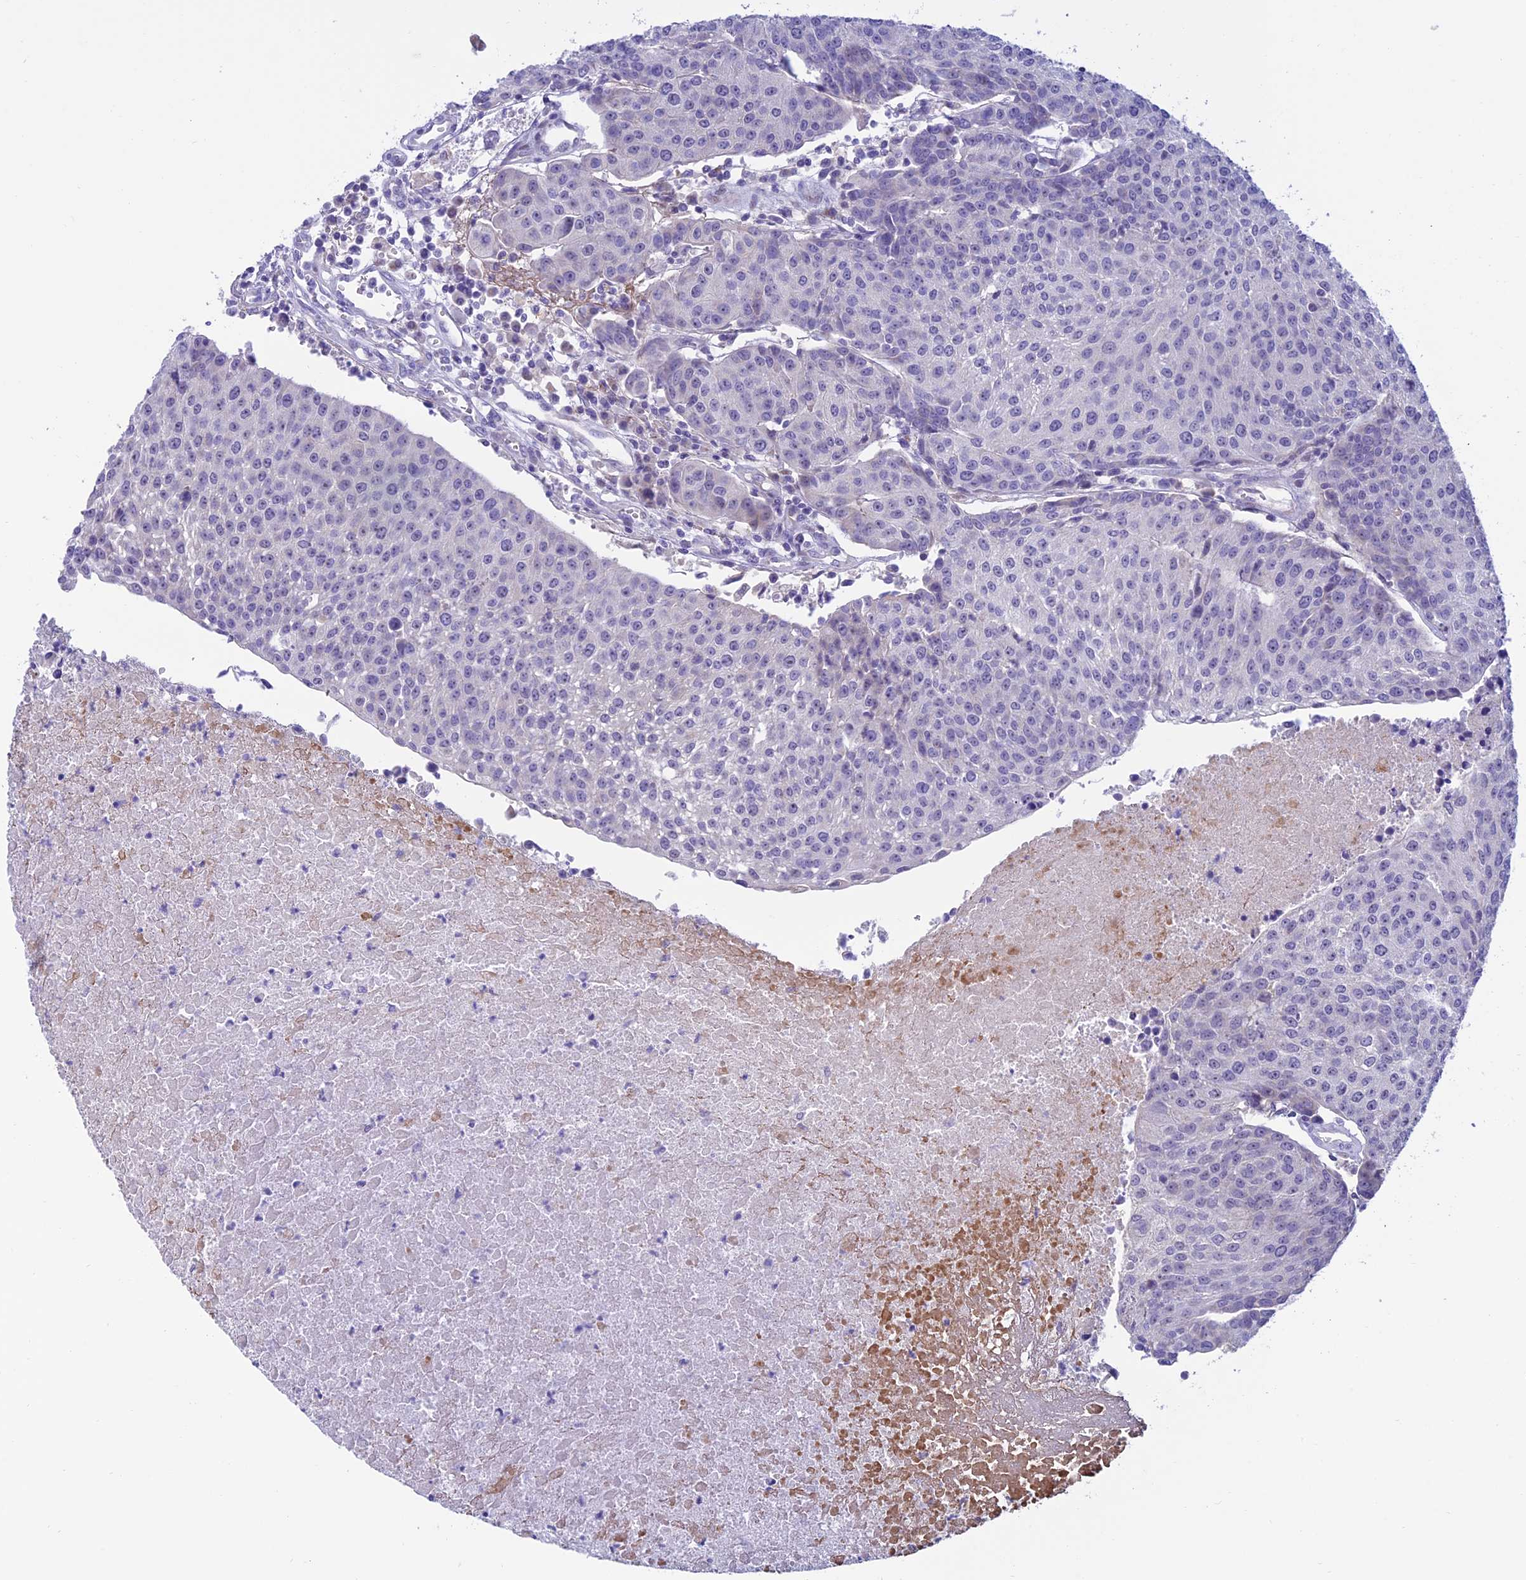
{"staining": {"intensity": "negative", "quantity": "none", "location": "none"}, "tissue": "urothelial cancer", "cell_type": "Tumor cells", "image_type": "cancer", "snomed": [{"axis": "morphology", "description": "Urothelial carcinoma, High grade"}, {"axis": "topography", "description": "Urinary bladder"}], "caption": "Immunohistochemistry (IHC) photomicrograph of neoplastic tissue: human urothelial carcinoma (high-grade) stained with DAB (3,3'-diaminobenzidine) demonstrates no significant protein staining in tumor cells.", "gene": "SLC10A1", "patient": {"sex": "female", "age": 85}}